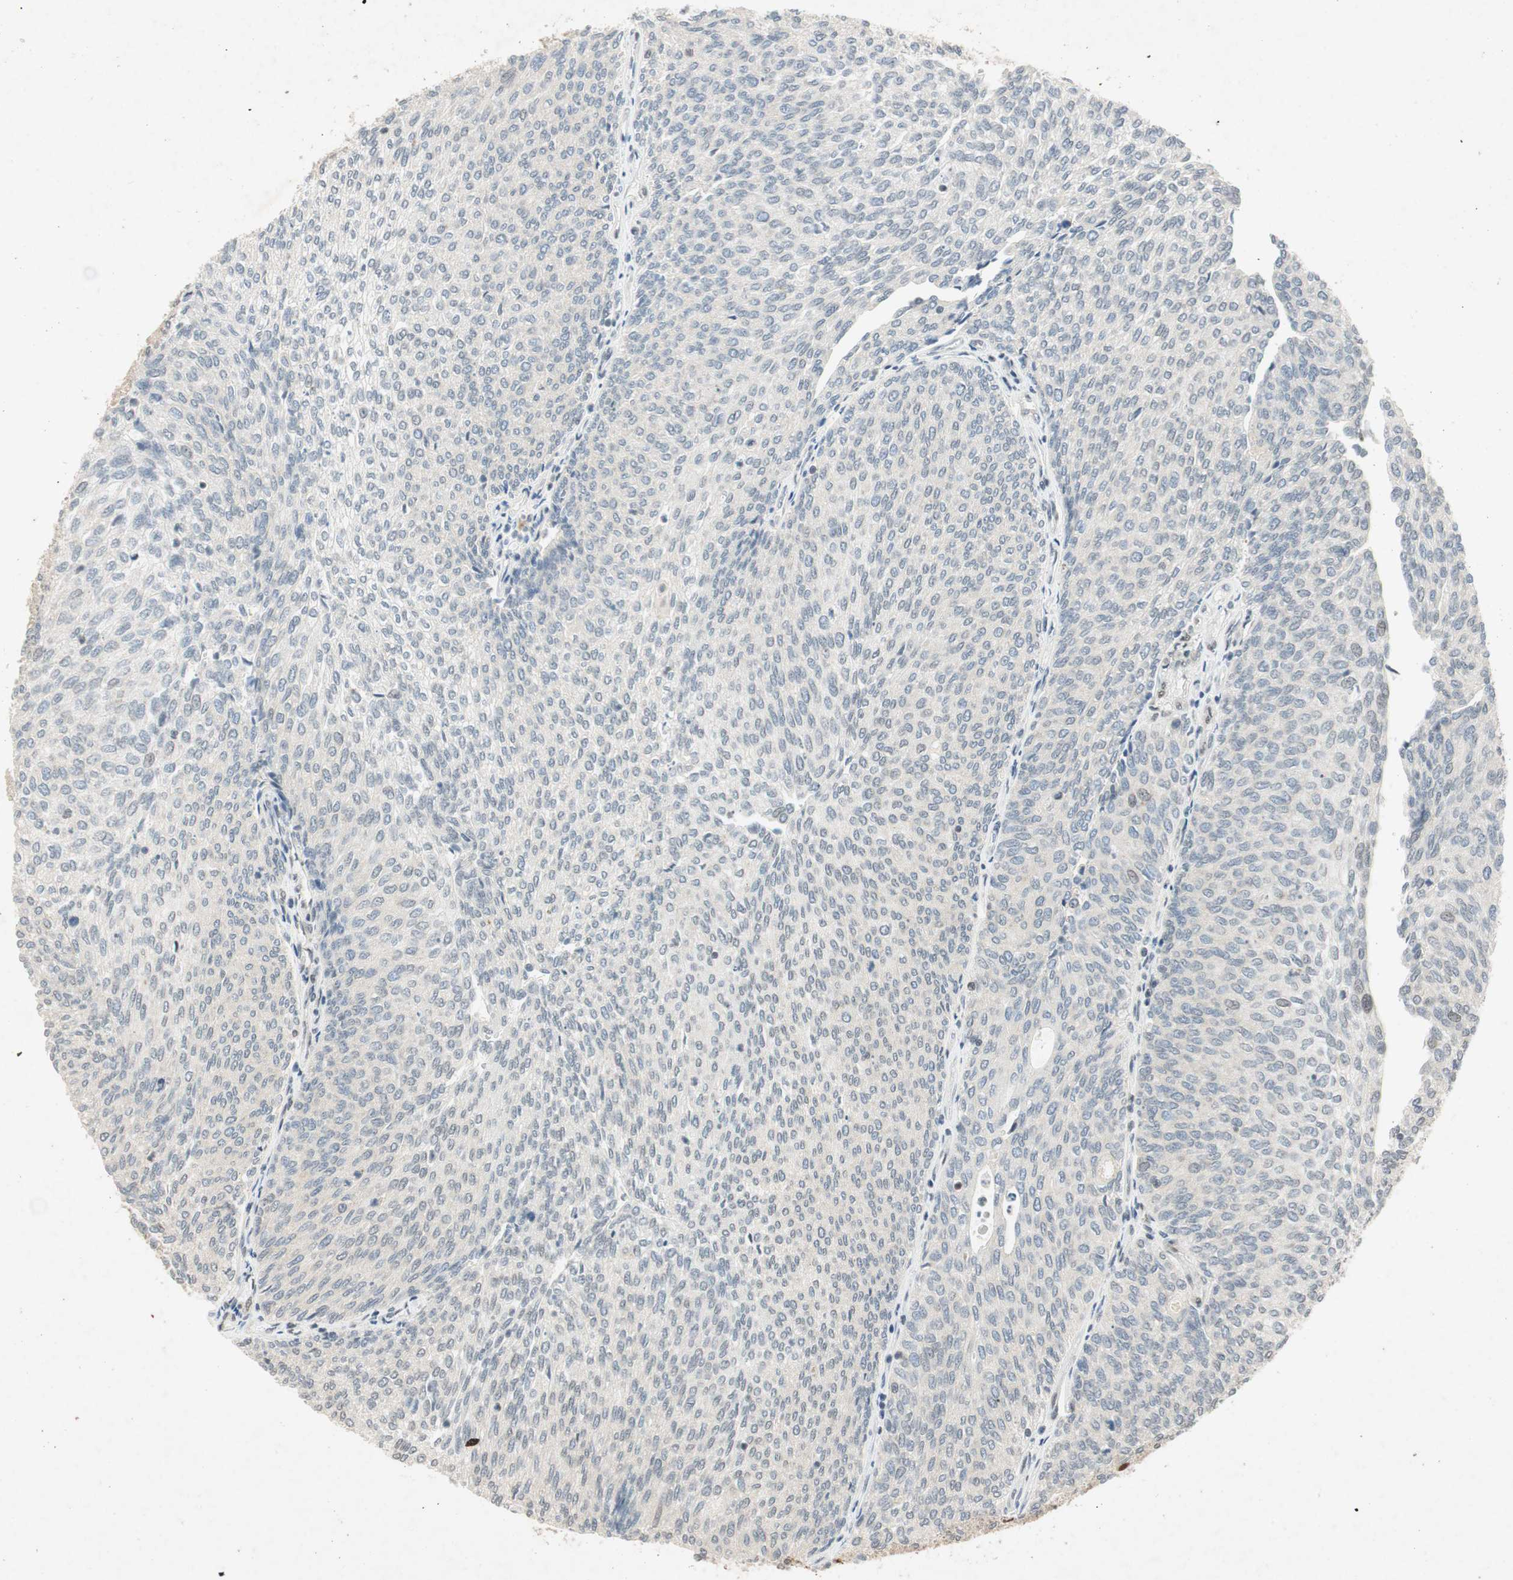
{"staining": {"intensity": "negative", "quantity": "none", "location": "none"}, "tissue": "urothelial cancer", "cell_type": "Tumor cells", "image_type": "cancer", "snomed": [{"axis": "morphology", "description": "Urothelial carcinoma, Low grade"}, {"axis": "topography", "description": "Urinary bladder"}], "caption": "Immunohistochemistry (IHC) micrograph of human urothelial cancer stained for a protein (brown), which demonstrates no staining in tumor cells. (Brightfield microscopy of DAB (3,3'-diaminobenzidine) immunohistochemistry (IHC) at high magnification).", "gene": "NCBP3", "patient": {"sex": "female", "age": 79}}